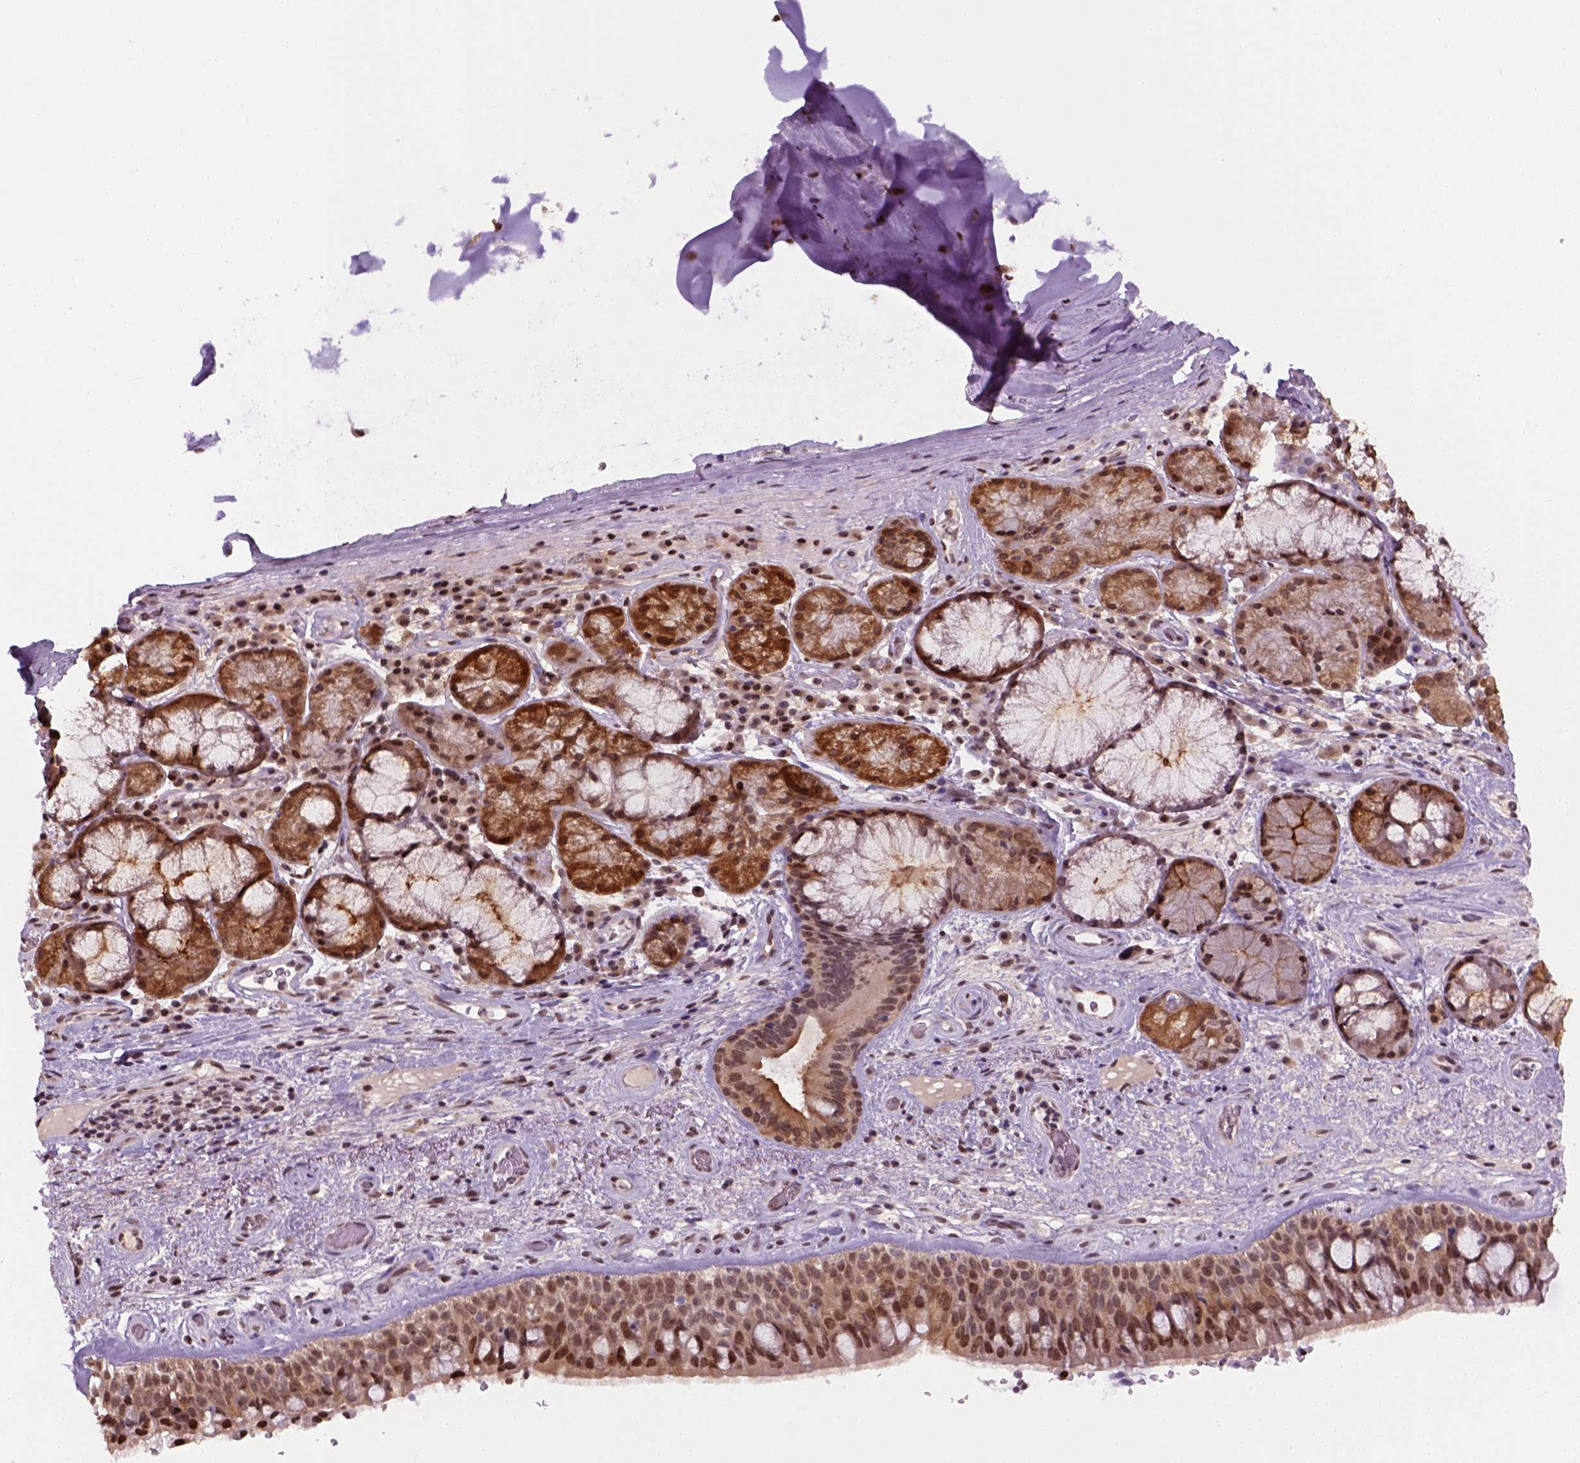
{"staining": {"intensity": "moderate", "quantity": ">75%", "location": "nuclear"}, "tissue": "bronchus", "cell_type": "Respiratory epithelial cells", "image_type": "normal", "snomed": [{"axis": "morphology", "description": "Normal tissue, NOS"}, {"axis": "topography", "description": "Bronchus"}], "caption": "A micrograph showing moderate nuclear positivity in about >75% of respiratory epithelial cells in normal bronchus, as visualized by brown immunohistochemical staining.", "gene": "GOT1", "patient": {"sex": "male", "age": 48}}